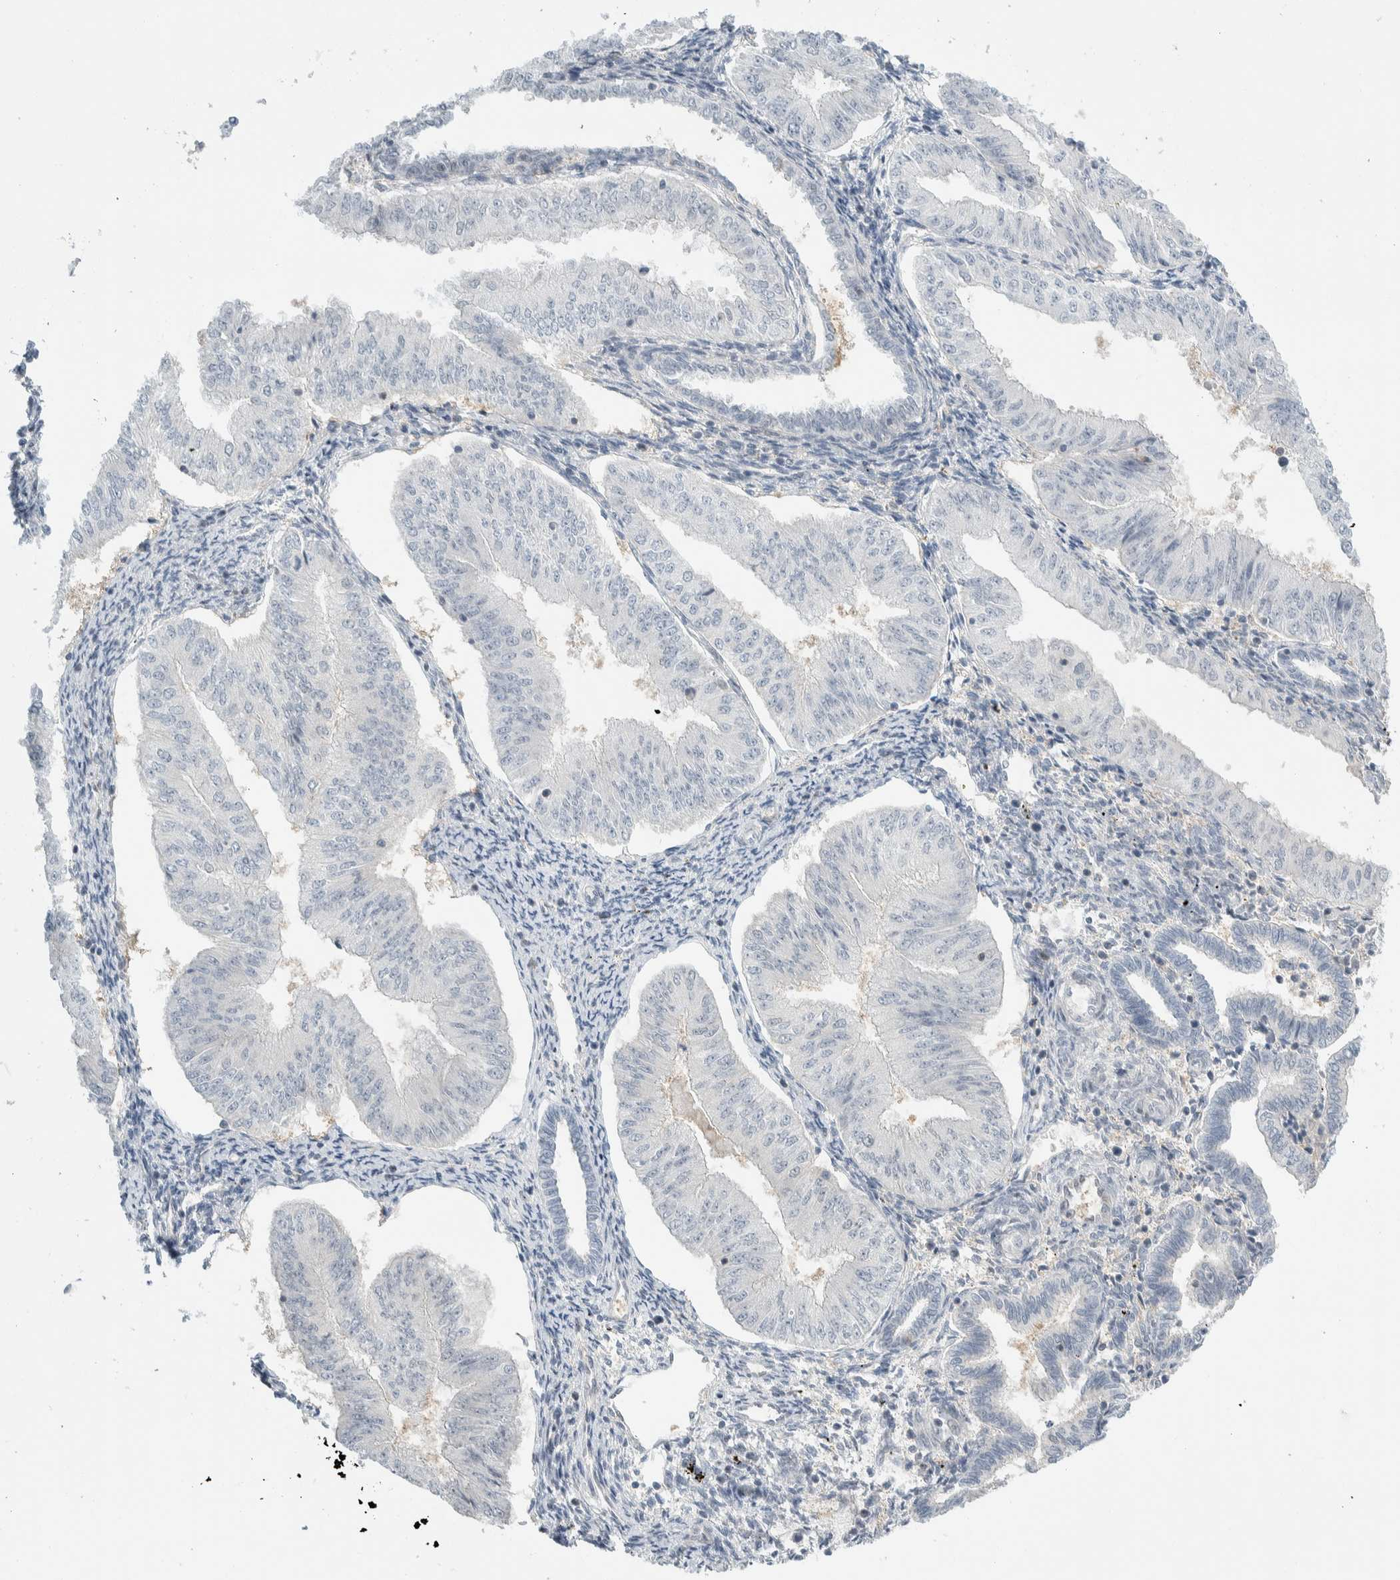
{"staining": {"intensity": "negative", "quantity": "none", "location": "none"}, "tissue": "endometrial cancer", "cell_type": "Tumor cells", "image_type": "cancer", "snomed": [{"axis": "morphology", "description": "Normal tissue, NOS"}, {"axis": "morphology", "description": "Adenocarcinoma, NOS"}, {"axis": "topography", "description": "Endometrium"}], "caption": "High magnification brightfield microscopy of endometrial adenocarcinoma stained with DAB (3,3'-diaminobenzidine) (brown) and counterstained with hematoxylin (blue): tumor cells show no significant staining. Nuclei are stained in blue.", "gene": "NCR3LG1", "patient": {"sex": "female", "age": 53}}